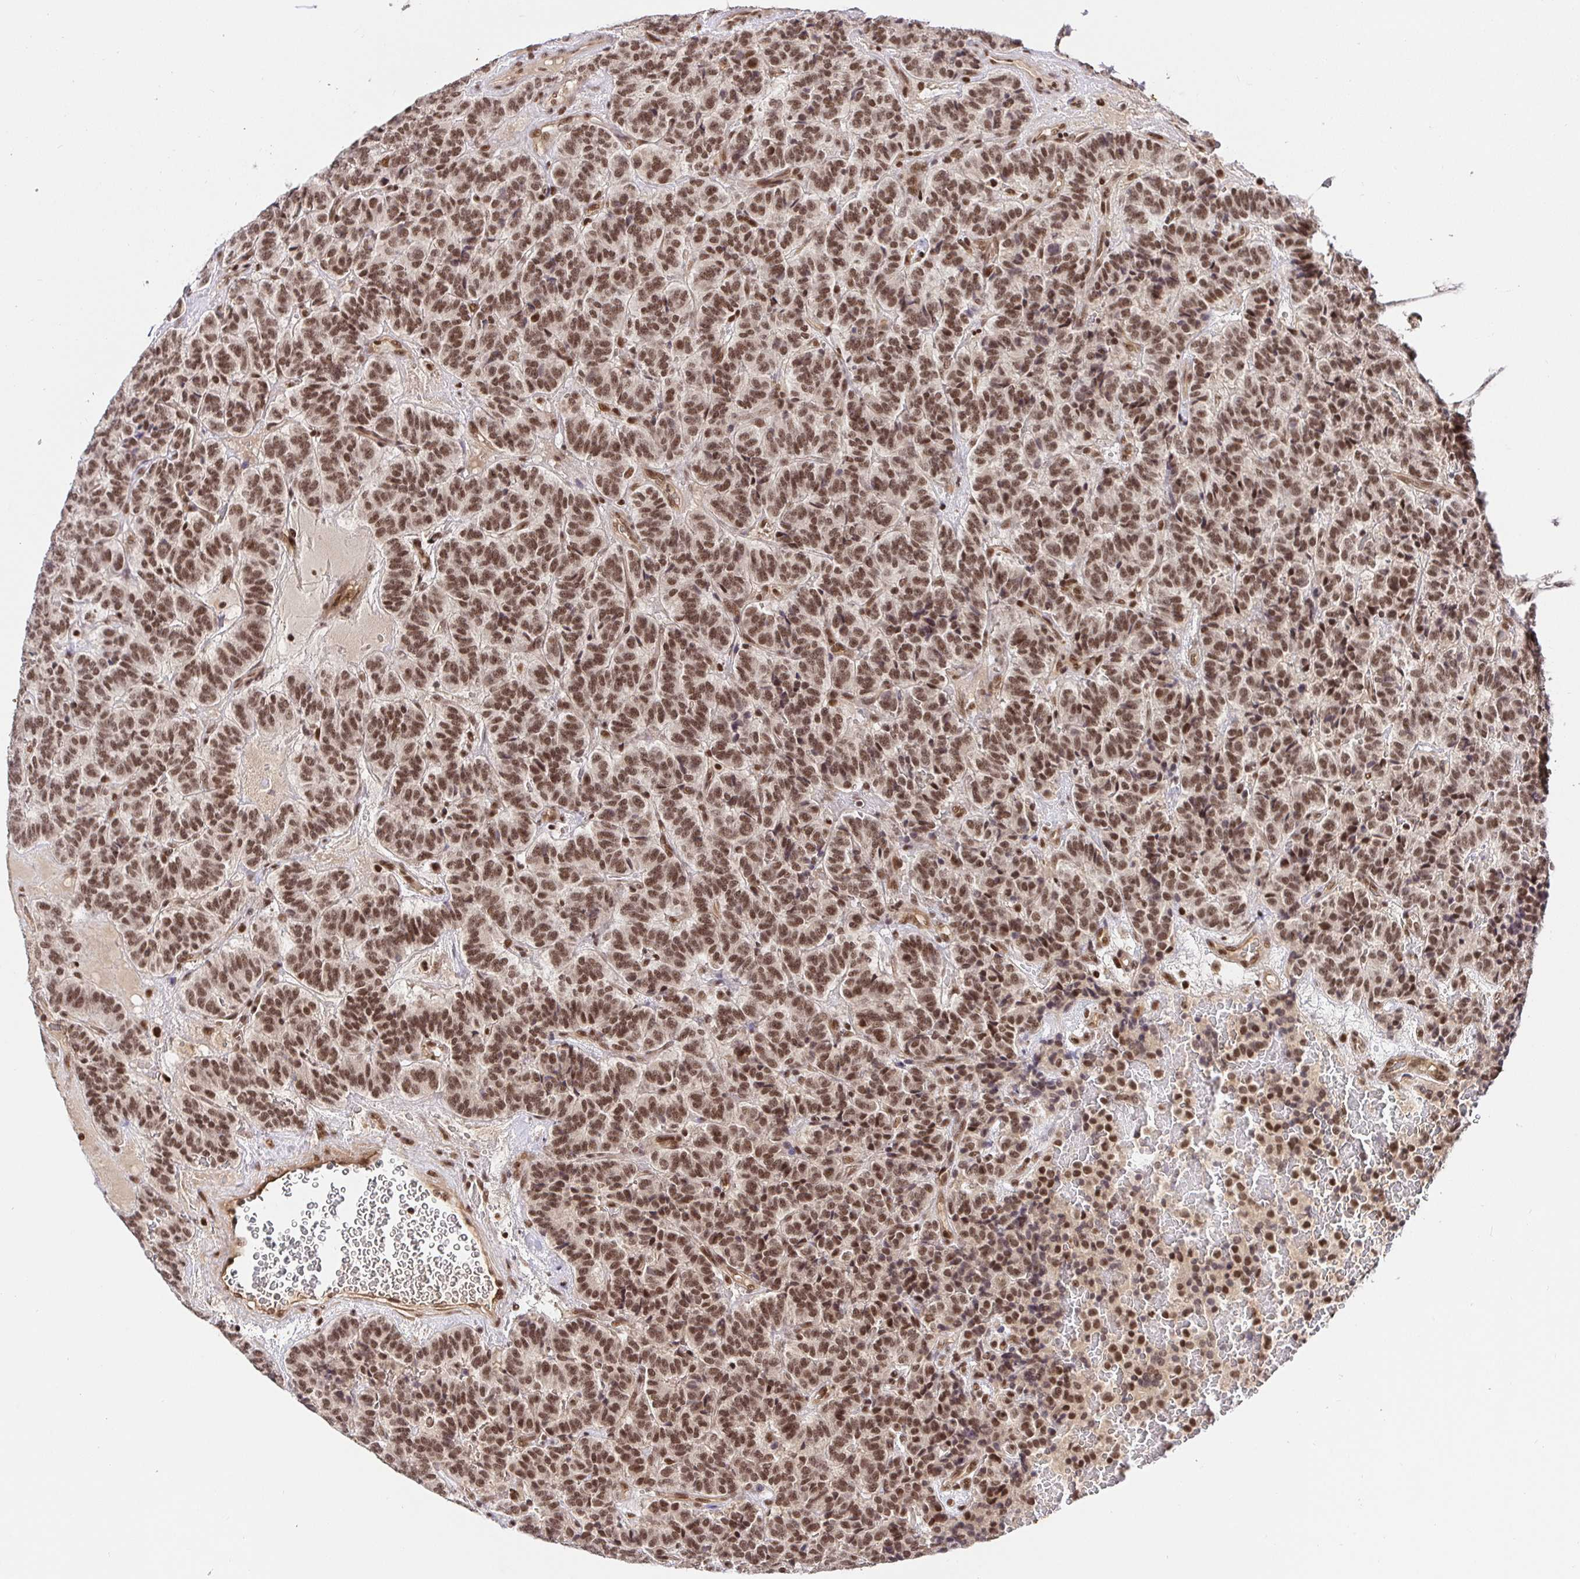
{"staining": {"intensity": "moderate", "quantity": ">75%", "location": "nuclear"}, "tissue": "carcinoid", "cell_type": "Tumor cells", "image_type": "cancer", "snomed": [{"axis": "morphology", "description": "Carcinoid, malignant, NOS"}, {"axis": "topography", "description": "Pancreas"}], "caption": "Brown immunohistochemical staining in human carcinoid demonstrates moderate nuclear expression in about >75% of tumor cells. Ihc stains the protein of interest in brown and the nuclei are stained blue.", "gene": "USF1", "patient": {"sex": "male", "age": 36}}